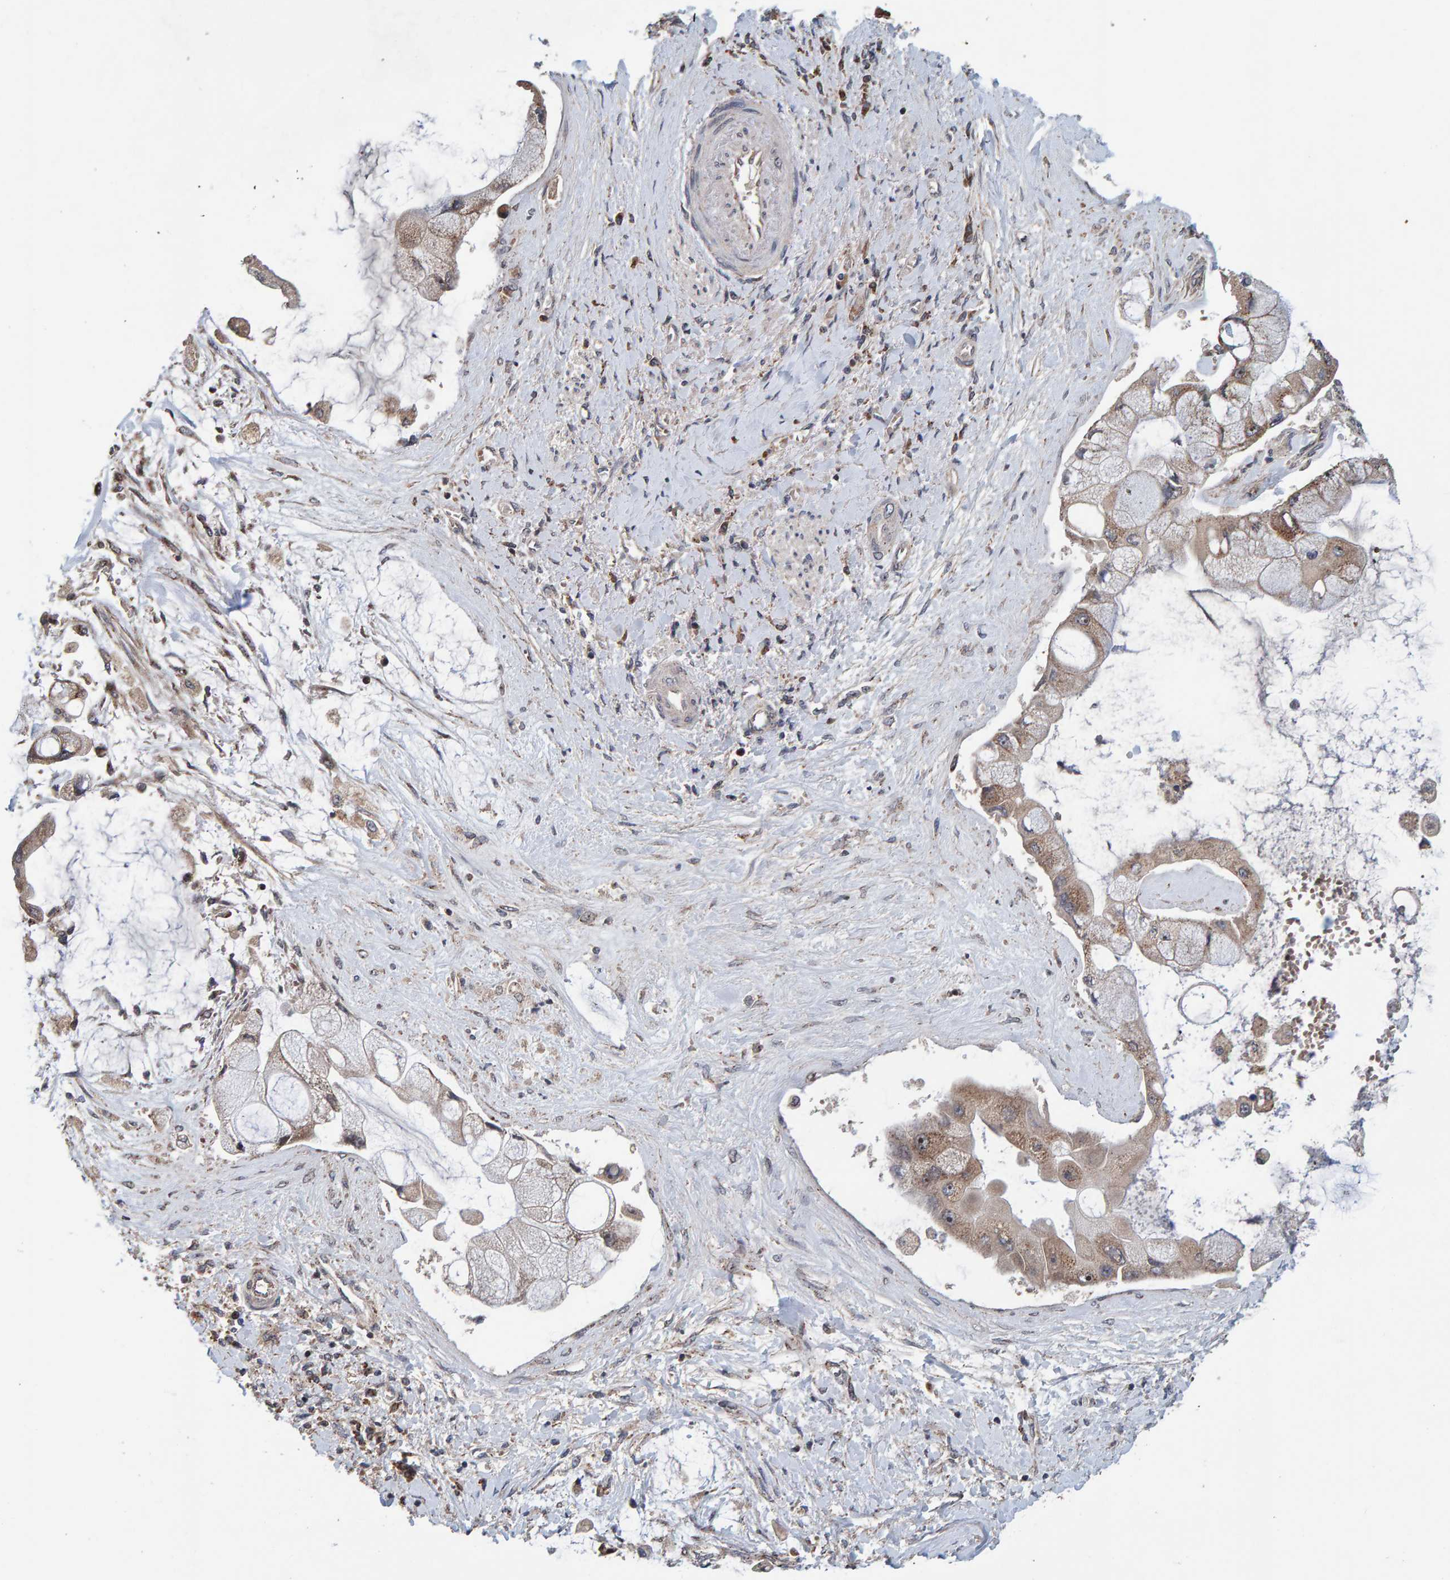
{"staining": {"intensity": "moderate", "quantity": ">75%", "location": "cytoplasmic/membranous,nuclear"}, "tissue": "liver cancer", "cell_type": "Tumor cells", "image_type": "cancer", "snomed": [{"axis": "morphology", "description": "Cholangiocarcinoma"}, {"axis": "topography", "description": "Liver"}], "caption": "Moderate cytoplasmic/membranous and nuclear staining for a protein is appreciated in about >75% of tumor cells of liver cholangiocarcinoma using immunohistochemistry (IHC).", "gene": "CCDC25", "patient": {"sex": "male", "age": 50}}